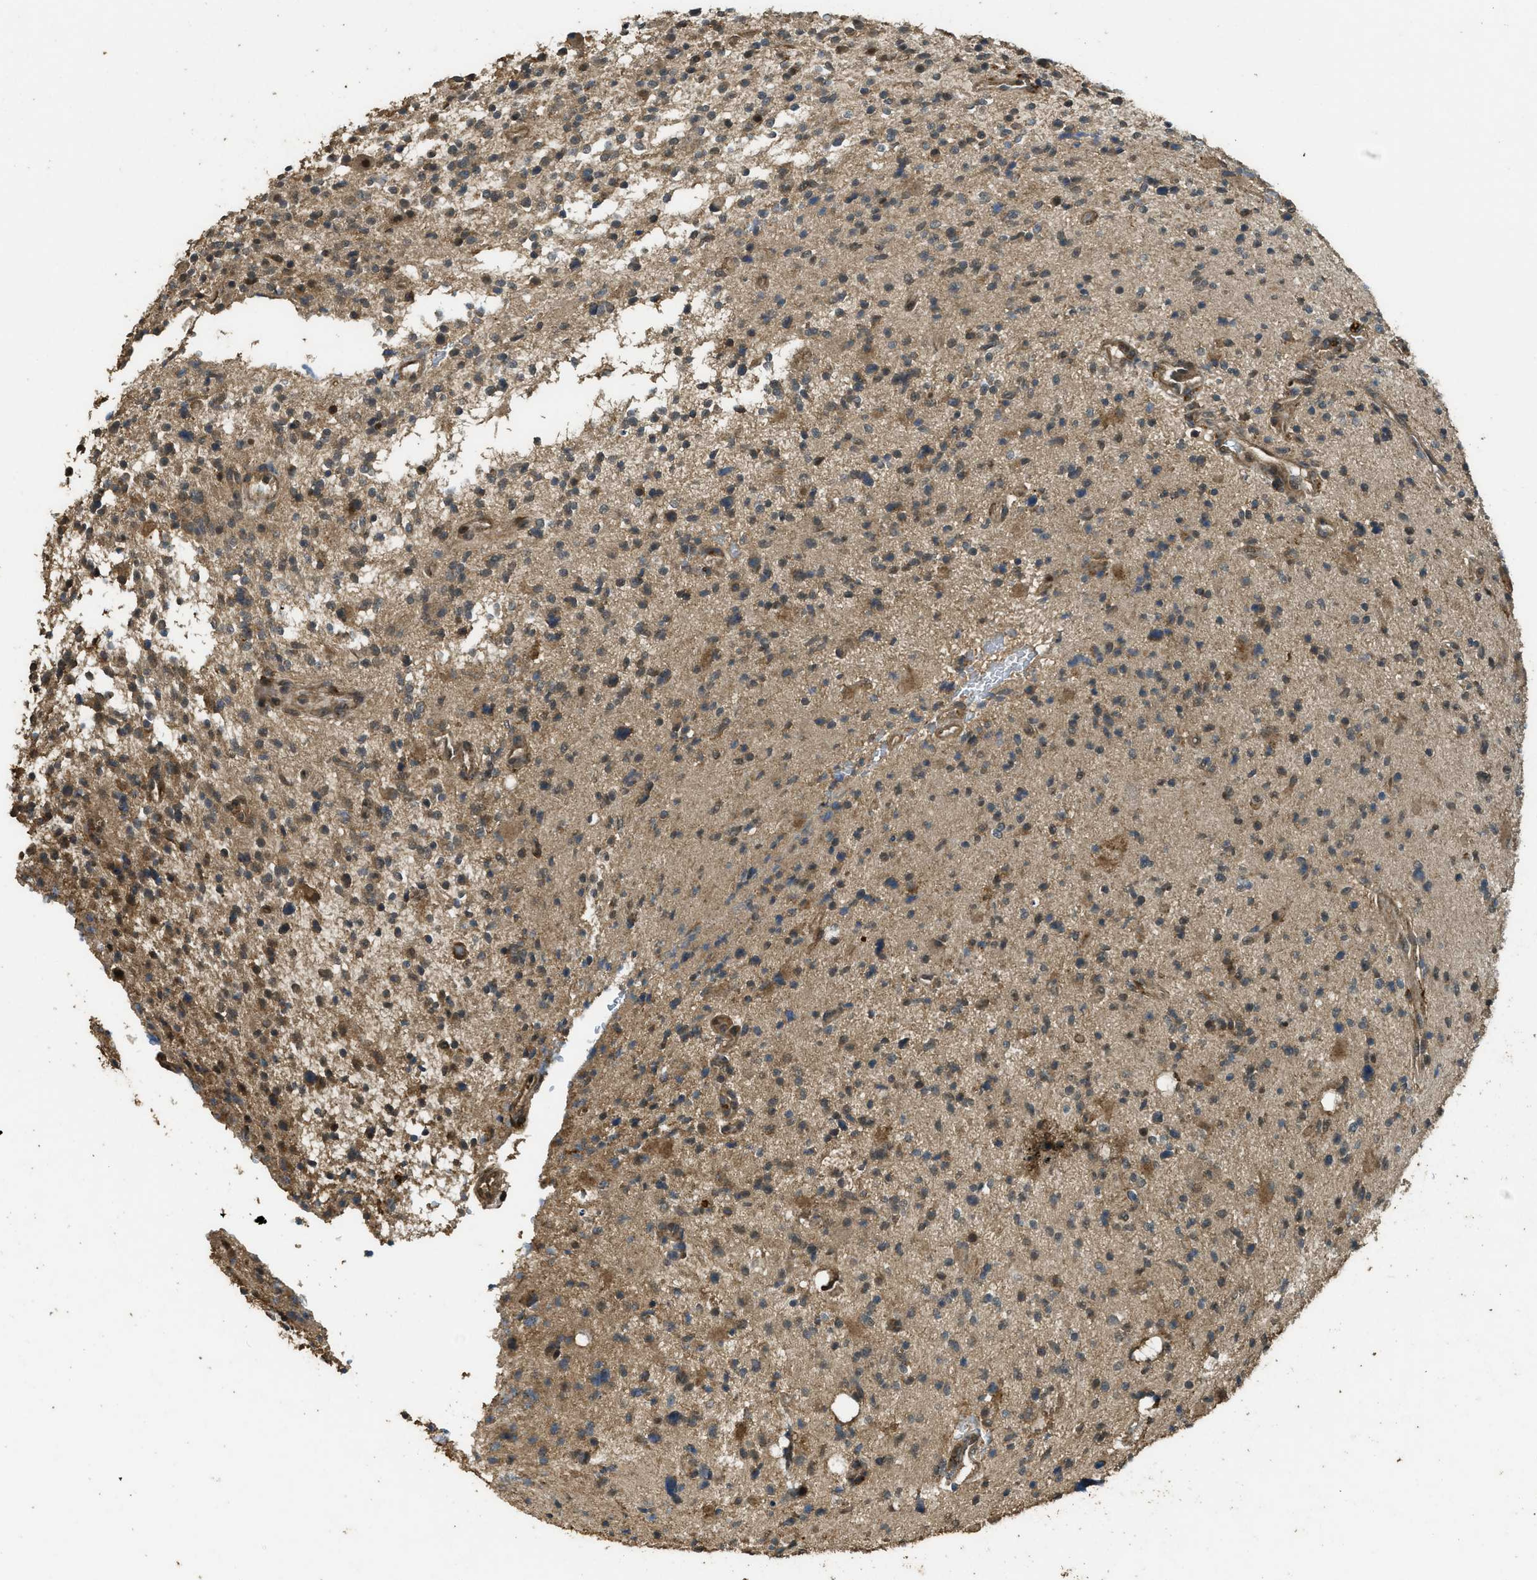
{"staining": {"intensity": "moderate", "quantity": "<25%", "location": "cytoplasmic/membranous"}, "tissue": "glioma", "cell_type": "Tumor cells", "image_type": "cancer", "snomed": [{"axis": "morphology", "description": "Glioma, malignant, High grade"}, {"axis": "topography", "description": "Brain"}], "caption": "Brown immunohistochemical staining in malignant high-grade glioma demonstrates moderate cytoplasmic/membranous expression in about <25% of tumor cells. The staining was performed using DAB (3,3'-diaminobenzidine), with brown indicating positive protein expression. Nuclei are stained blue with hematoxylin.", "gene": "PPP6R3", "patient": {"sex": "male", "age": 48}}